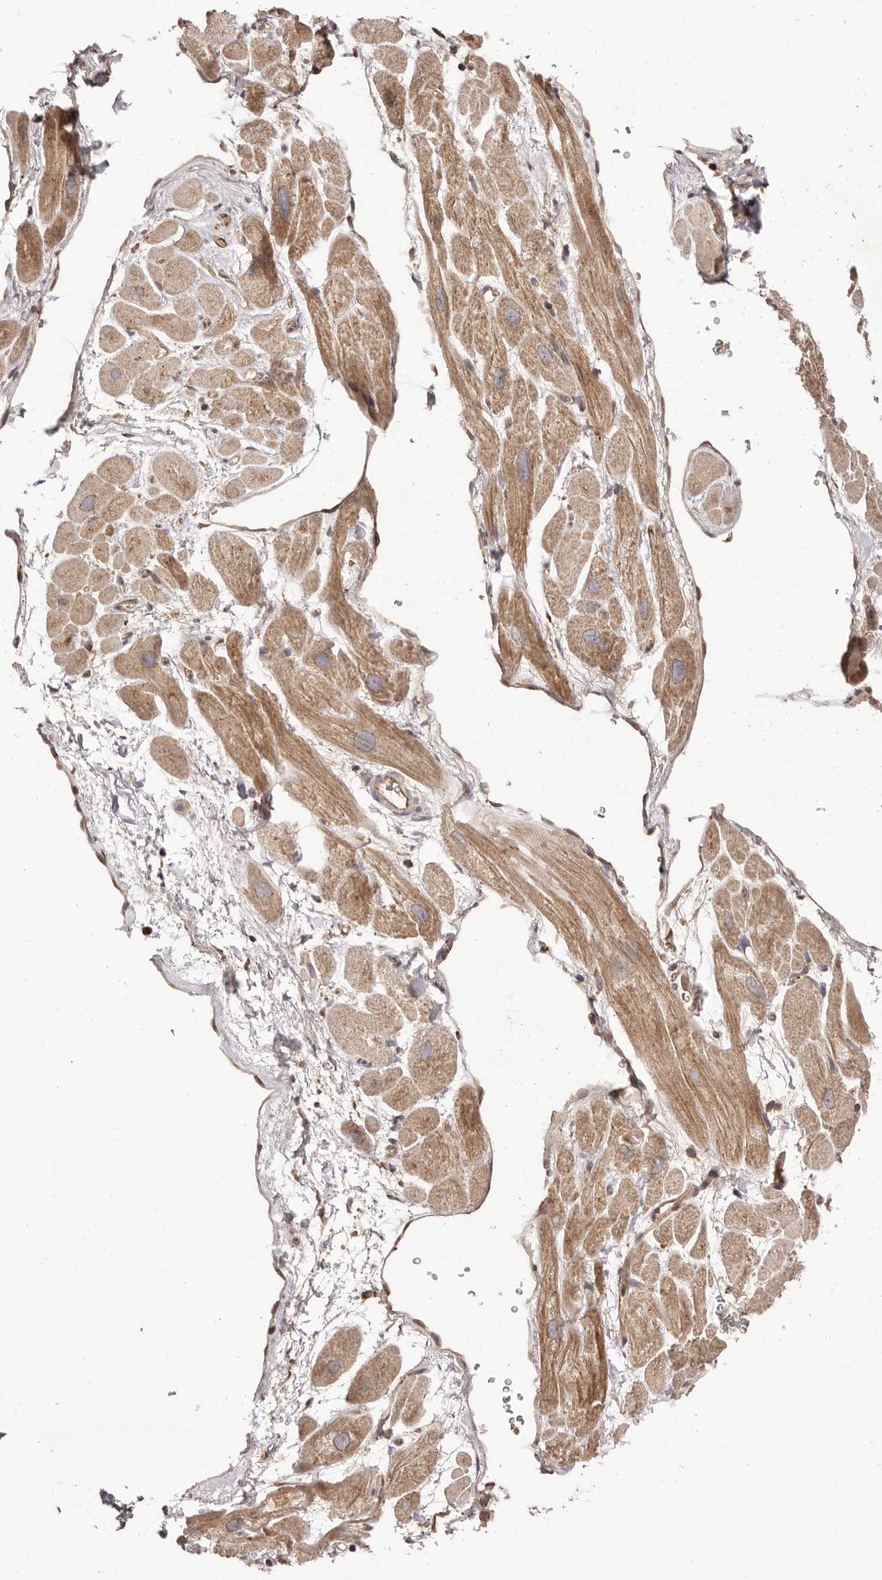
{"staining": {"intensity": "moderate", "quantity": "25%-75%", "location": "cytoplasmic/membranous"}, "tissue": "heart muscle", "cell_type": "Cardiomyocytes", "image_type": "normal", "snomed": [{"axis": "morphology", "description": "Normal tissue, NOS"}, {"axis": "topography", "description": "Heart"}], "caption": "Immunohistochemical staining of unremarkable heart muscle shows 25%-75% levels of moderate cytoplasmic/membranous protein staining in approximately 25%-75% of cardiomyocytes. The protein of interest is stained brown, and the nuclei are stained in blue (DAB IHC with brightfield microscopy, high magnification).", "gene": "UBR2", "patient": {"sex": "male", "age": 49}}